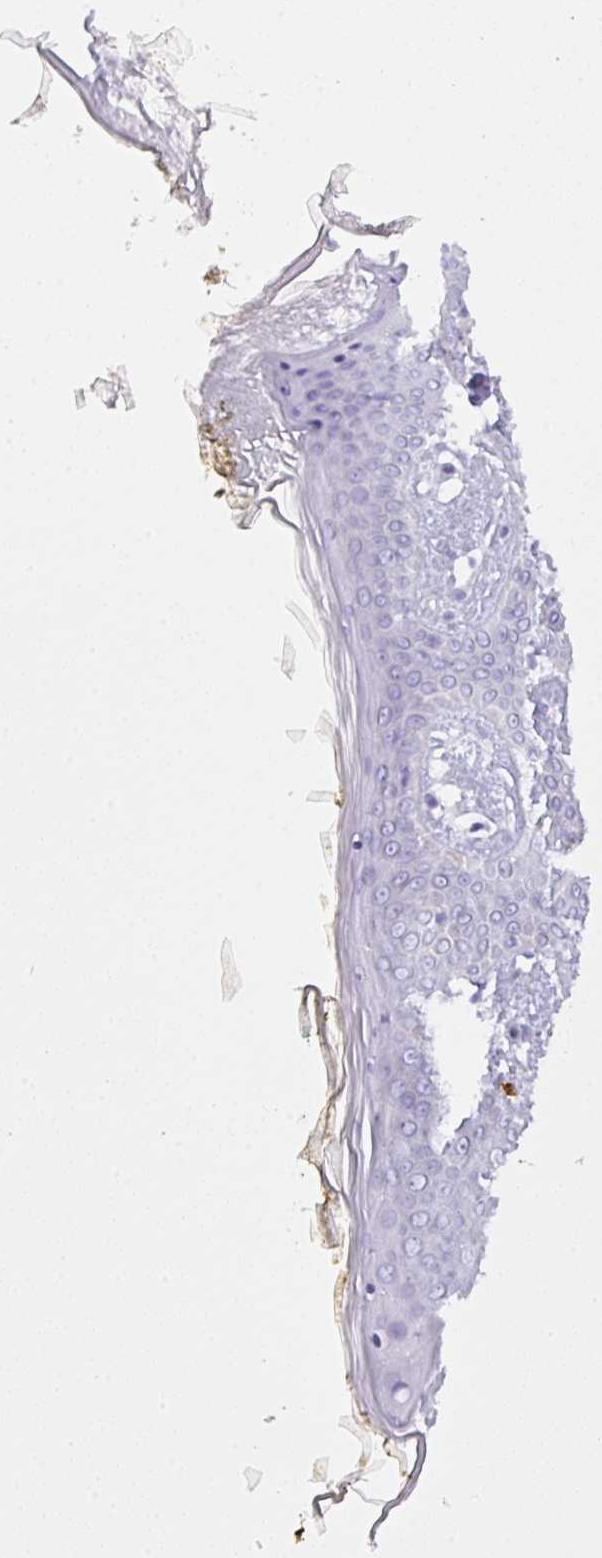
{"staining": {"intensity": "negative", "quantity": "none", "location": "none"}, "tissue": "skin", "cell_type": "Fibroblasts", "image_type": "normal", "snomed": [{"axis": "morphology", "description": "Normal tissue, NOS"}, {"axis": "topography", "description": "Skin"}], "caption": "This is an immunohistochemistry micrograph of normal human skin. There is no positivity in fibroblasts.", "gene": "MRM2", "patient": {"sex": "female", "age": 34}}